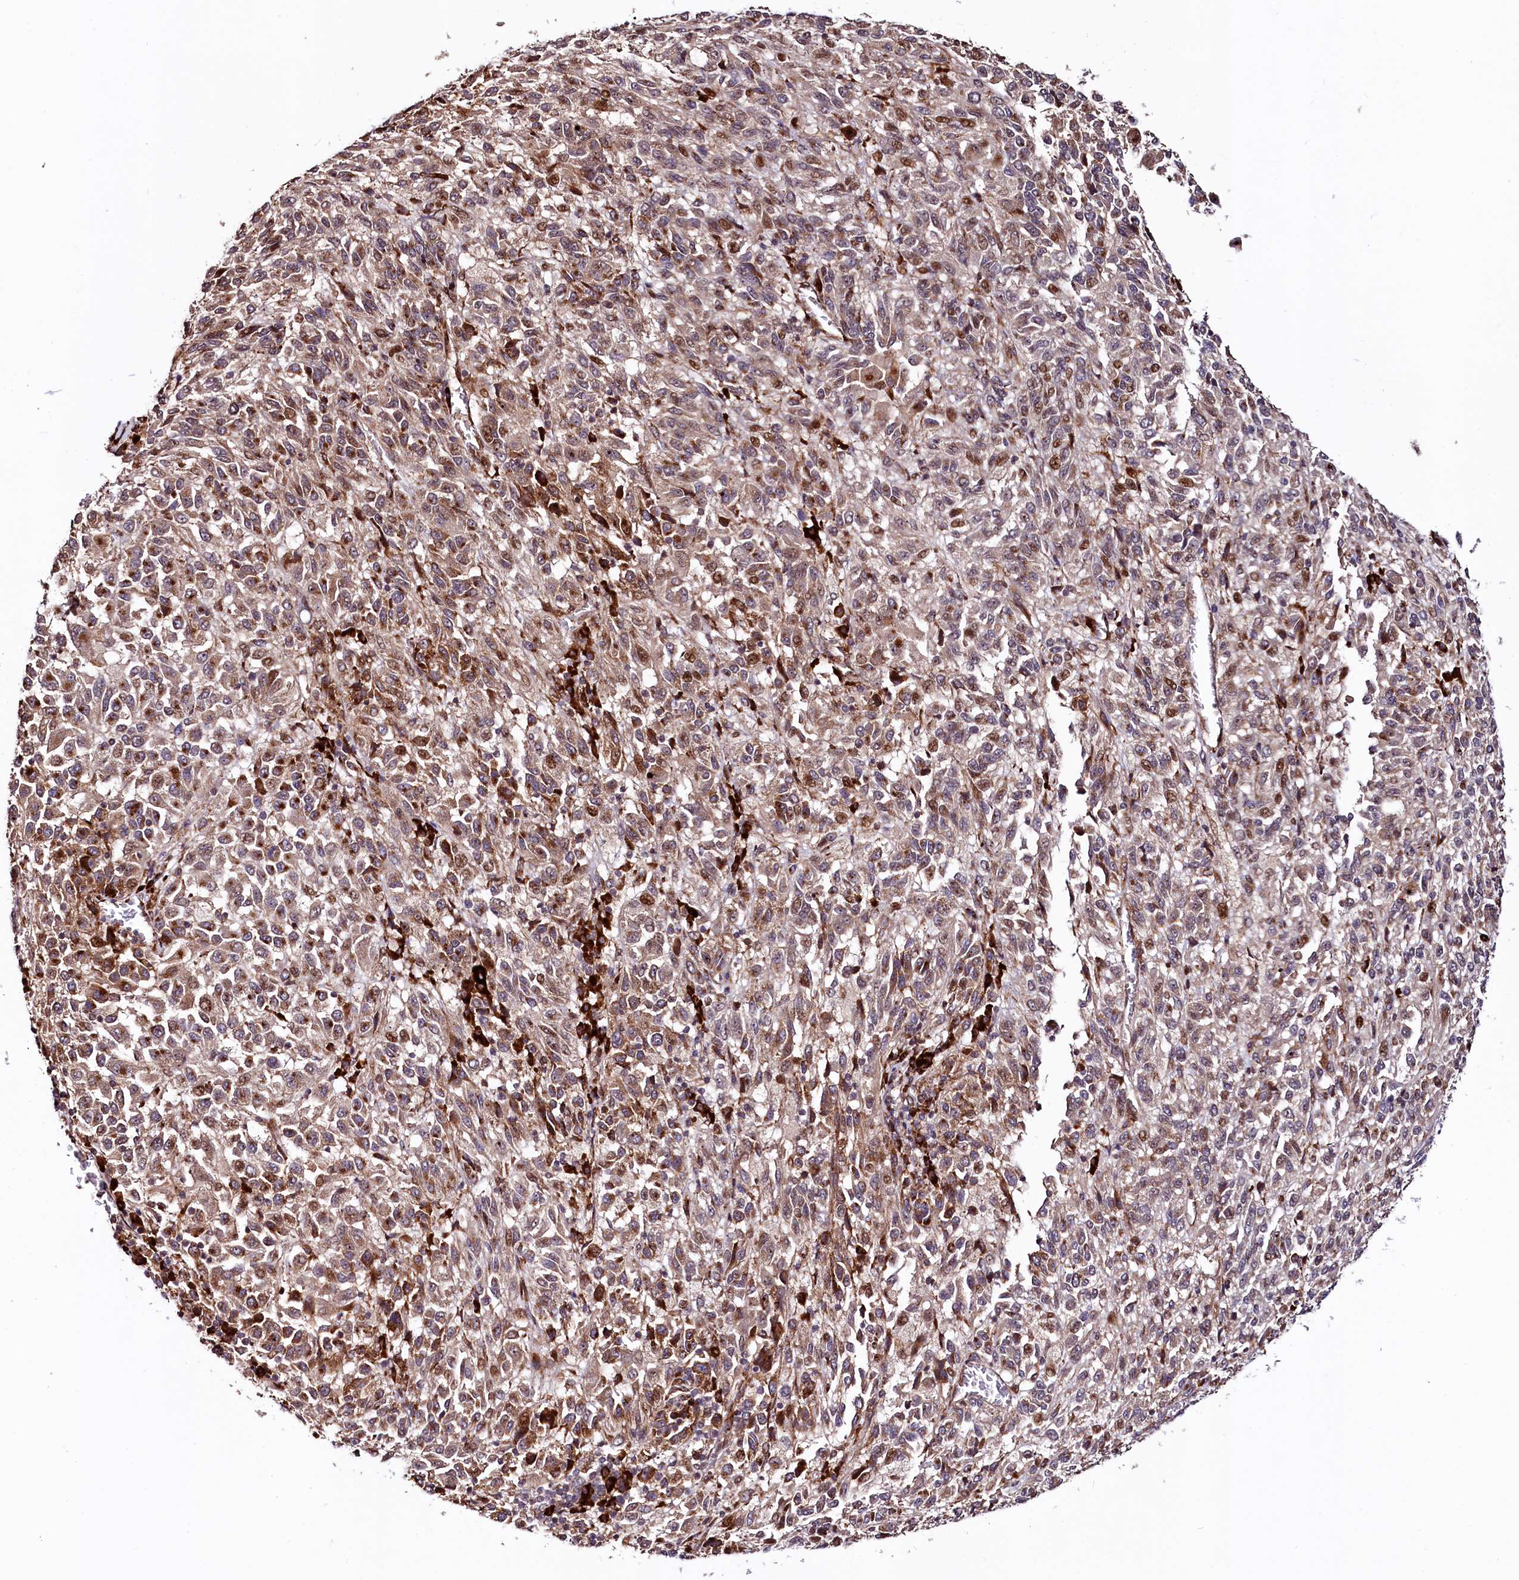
{"staining": {"intensity": "moderate", "quantity": "25%-75%", "location": "cytoplasmic/membranous,nuclear"}, "tissue": "melanoma", "cell_type": "Tumor cells", "image_type": "cancer", "snomed": [{"axis": "morphology", "description": "Malignant melanoma, Metastatic site"}, {"axis": "topography", "description": "Lung"}], "caption": "Tumor cells reveal medium levels of moderate cytoplasmic/membranous and nuclear staining in approximately 25%-75% of cells in malignant melanoma (metastatic site).", "gene": "C5orf15", "patient": {"sex": "male", "age": 64}}